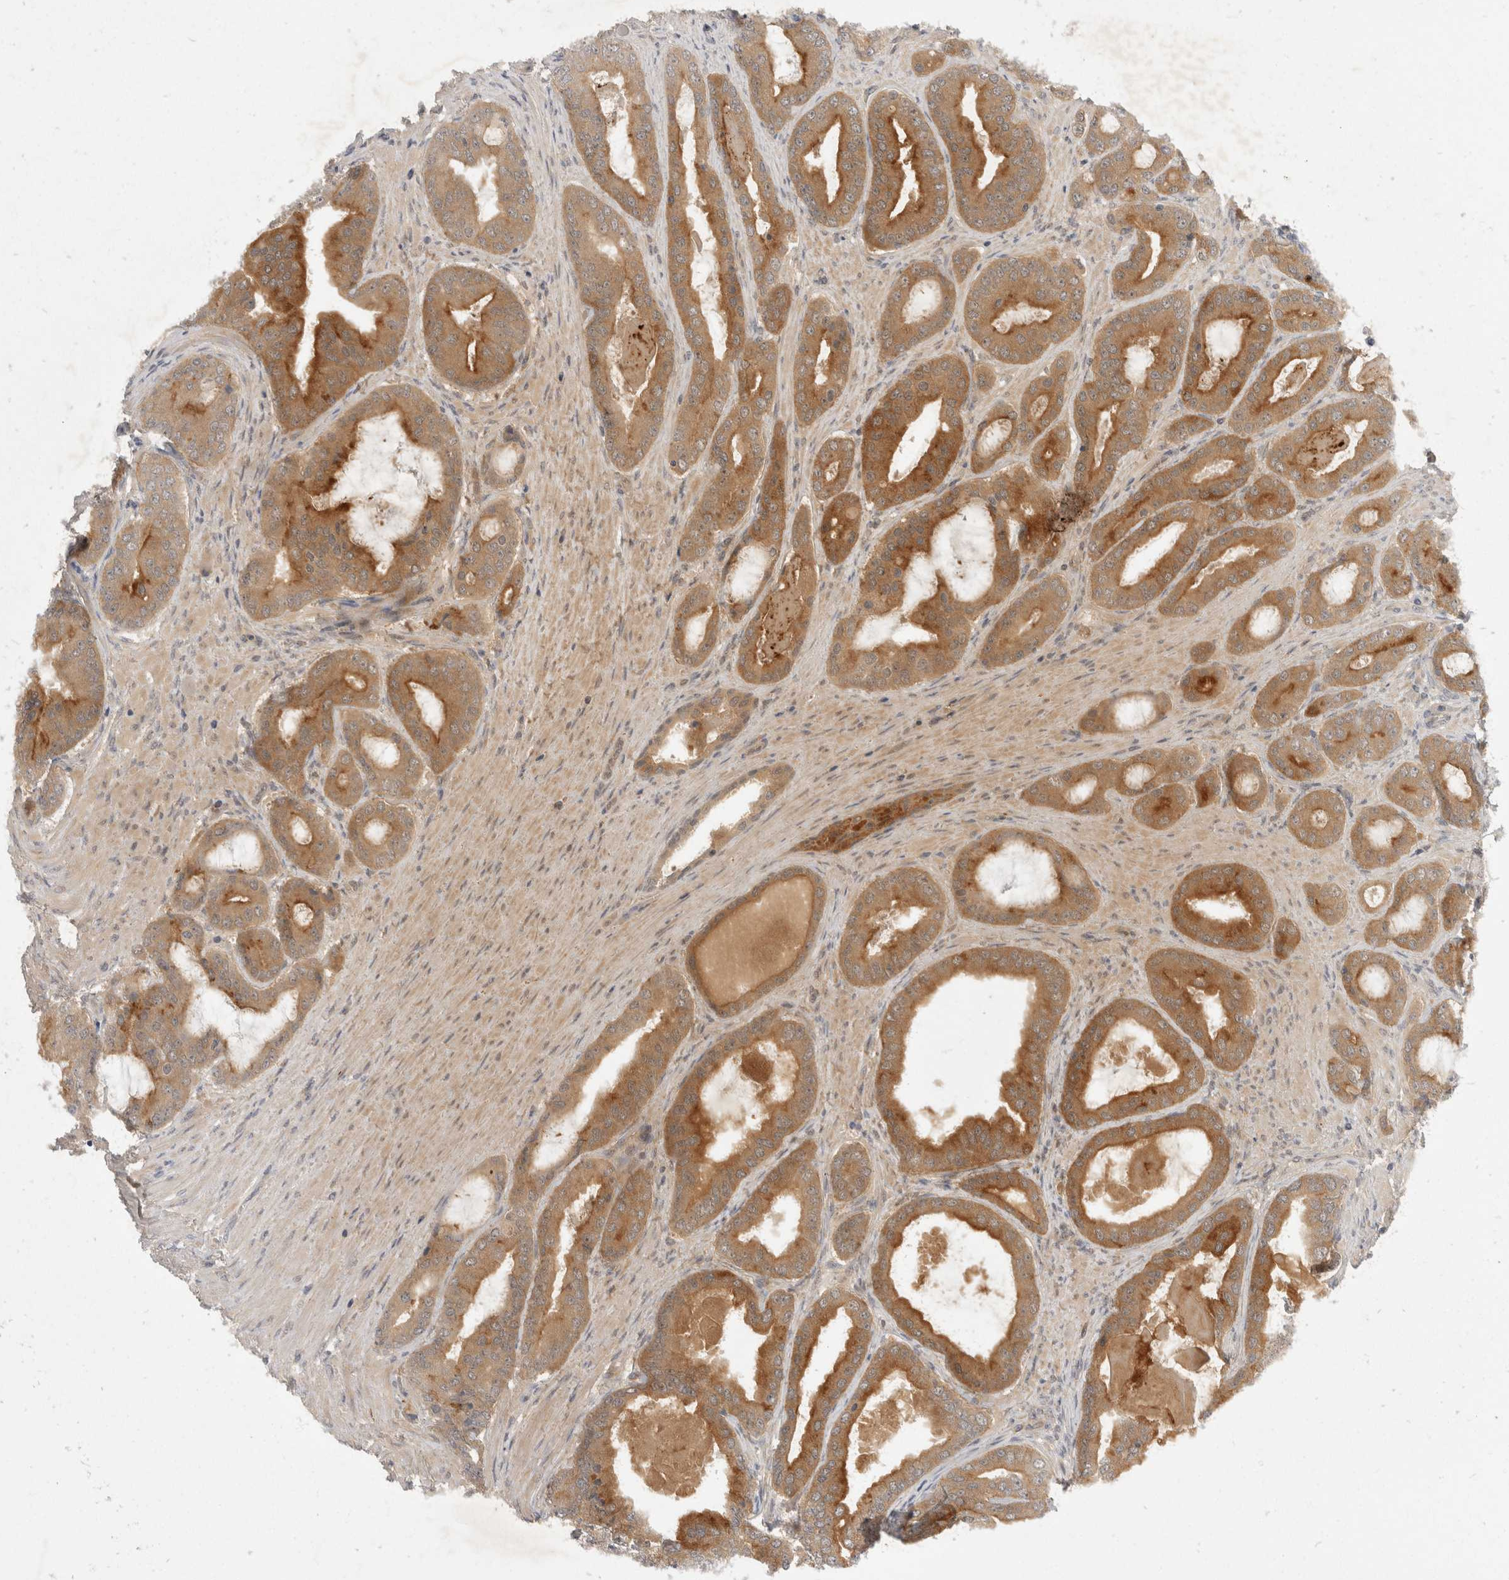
{"staining": {"intensity": "moderate", "quantity": ">75%", "location": "cytoplasmic/membranous"}, "tissue": "prostate cancer", "cell_type": "Tumor cells", "image_type": "cancer", "snomed": [{"axis": "morphology", "description": "Adenocarcinoma, High grade"}, {"axis": "topography", "description": "Prostate"}], "caption": "A high-resolution photomicrograph shows immunohistochemistry staining of prostate adenocarcinoma (high-grade), which exhibits moderate cytoplasmic/membranous expression in about >75% of tumor cells. Nuclei are stained in blue.", "gene": "TOM1L2", "patient": {"sex": "male", "age": 60}}